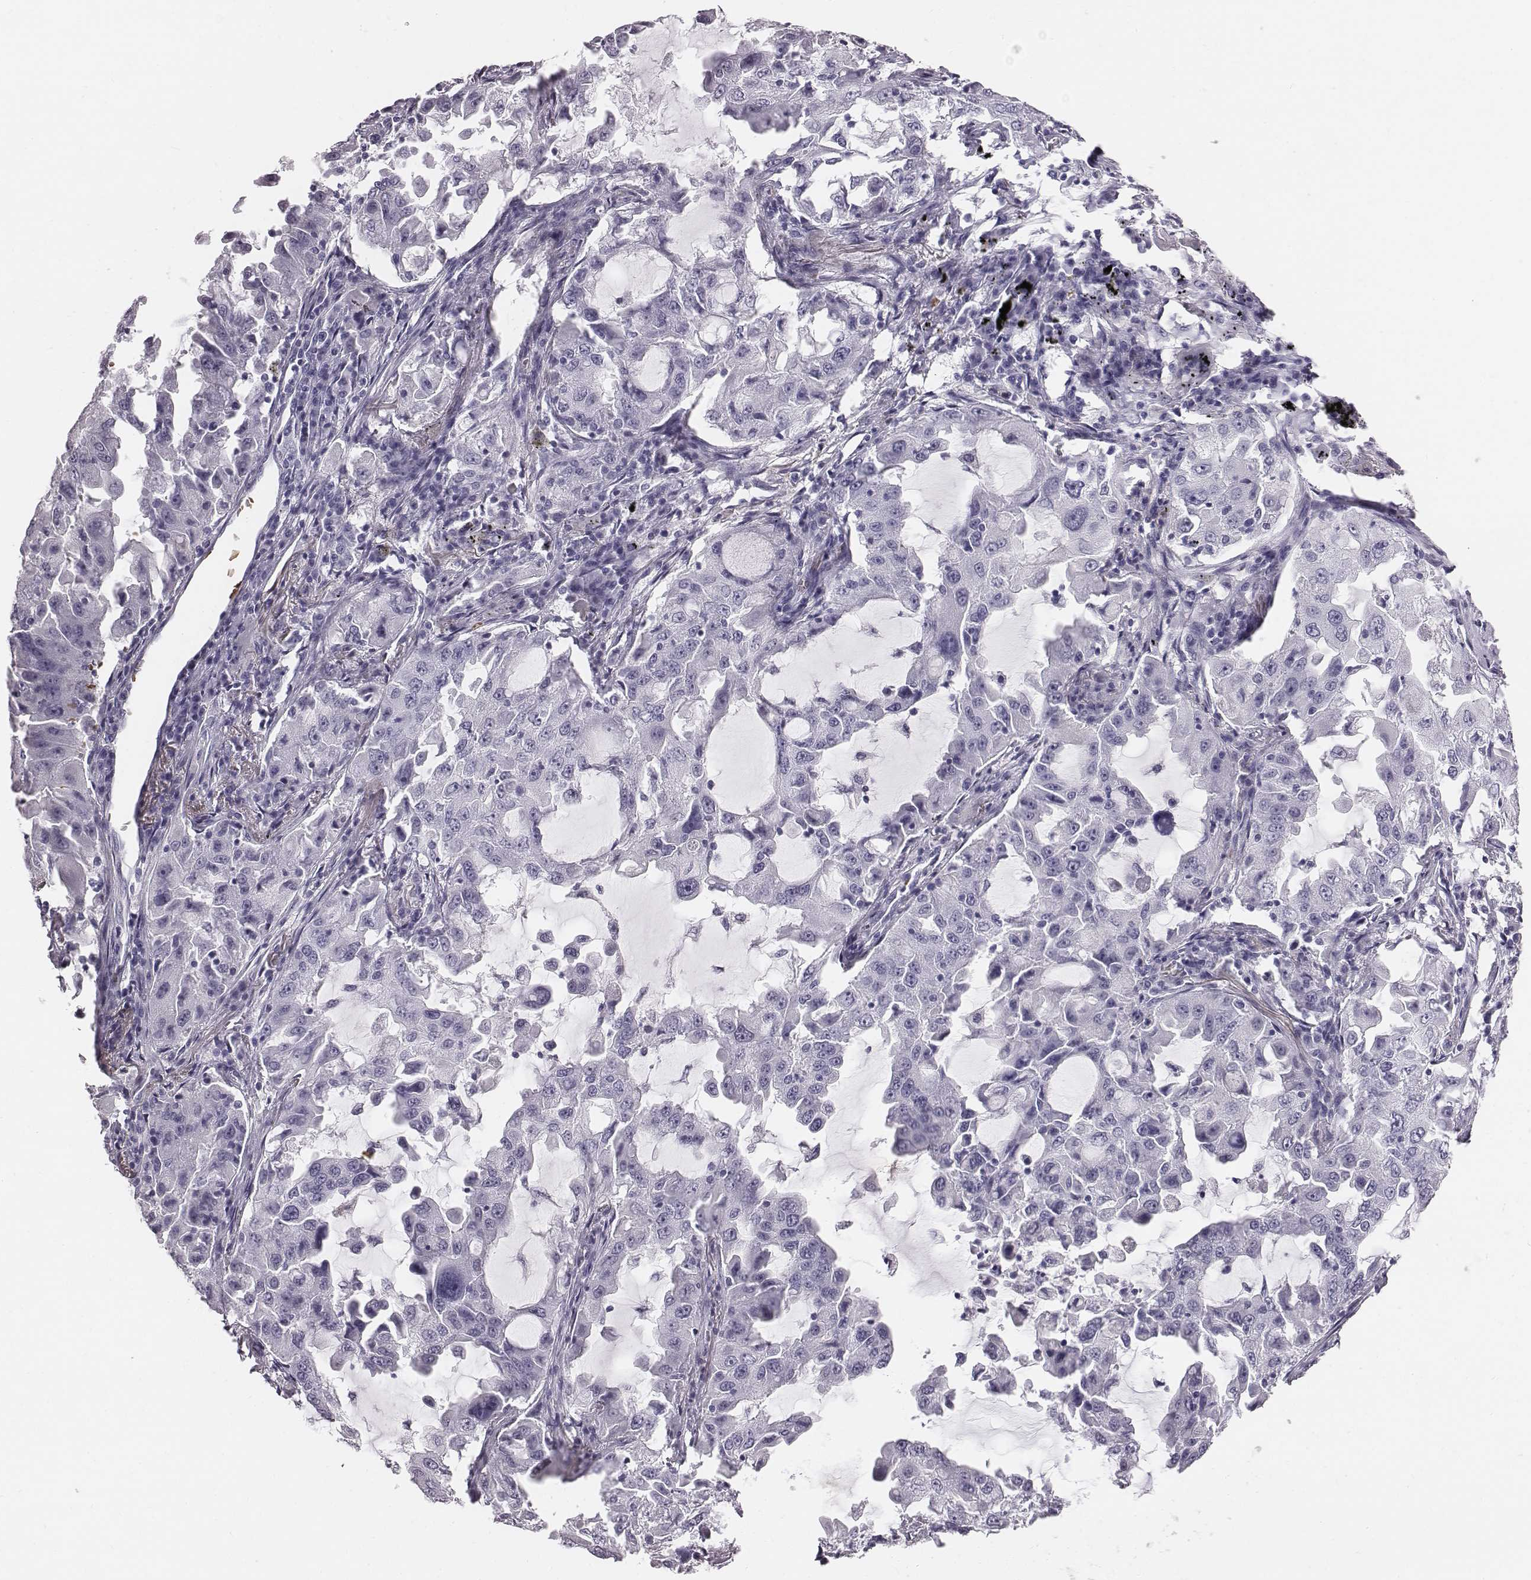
{"staining": {"intensity": "negative", "quantity": "none", "location": "none"}, "tissue": "lung cancer", "cell_type": "Tumor cells", "image_type": "cancer", "snomed": [{"axis": "morphology", "description": "Adenocarcinoma, NOS"}, {"axis": "topography", "description": "Lung"}], "caption": "Tumor cells show no significant staining in lung adenocarcinoma. (Stains: DAB IHC with hematoxylin counter stain, Microscopy: brightfield microscopy at high magnification).", "gene": "HBZ", "patient": {"sex": "female", "age": 61}}